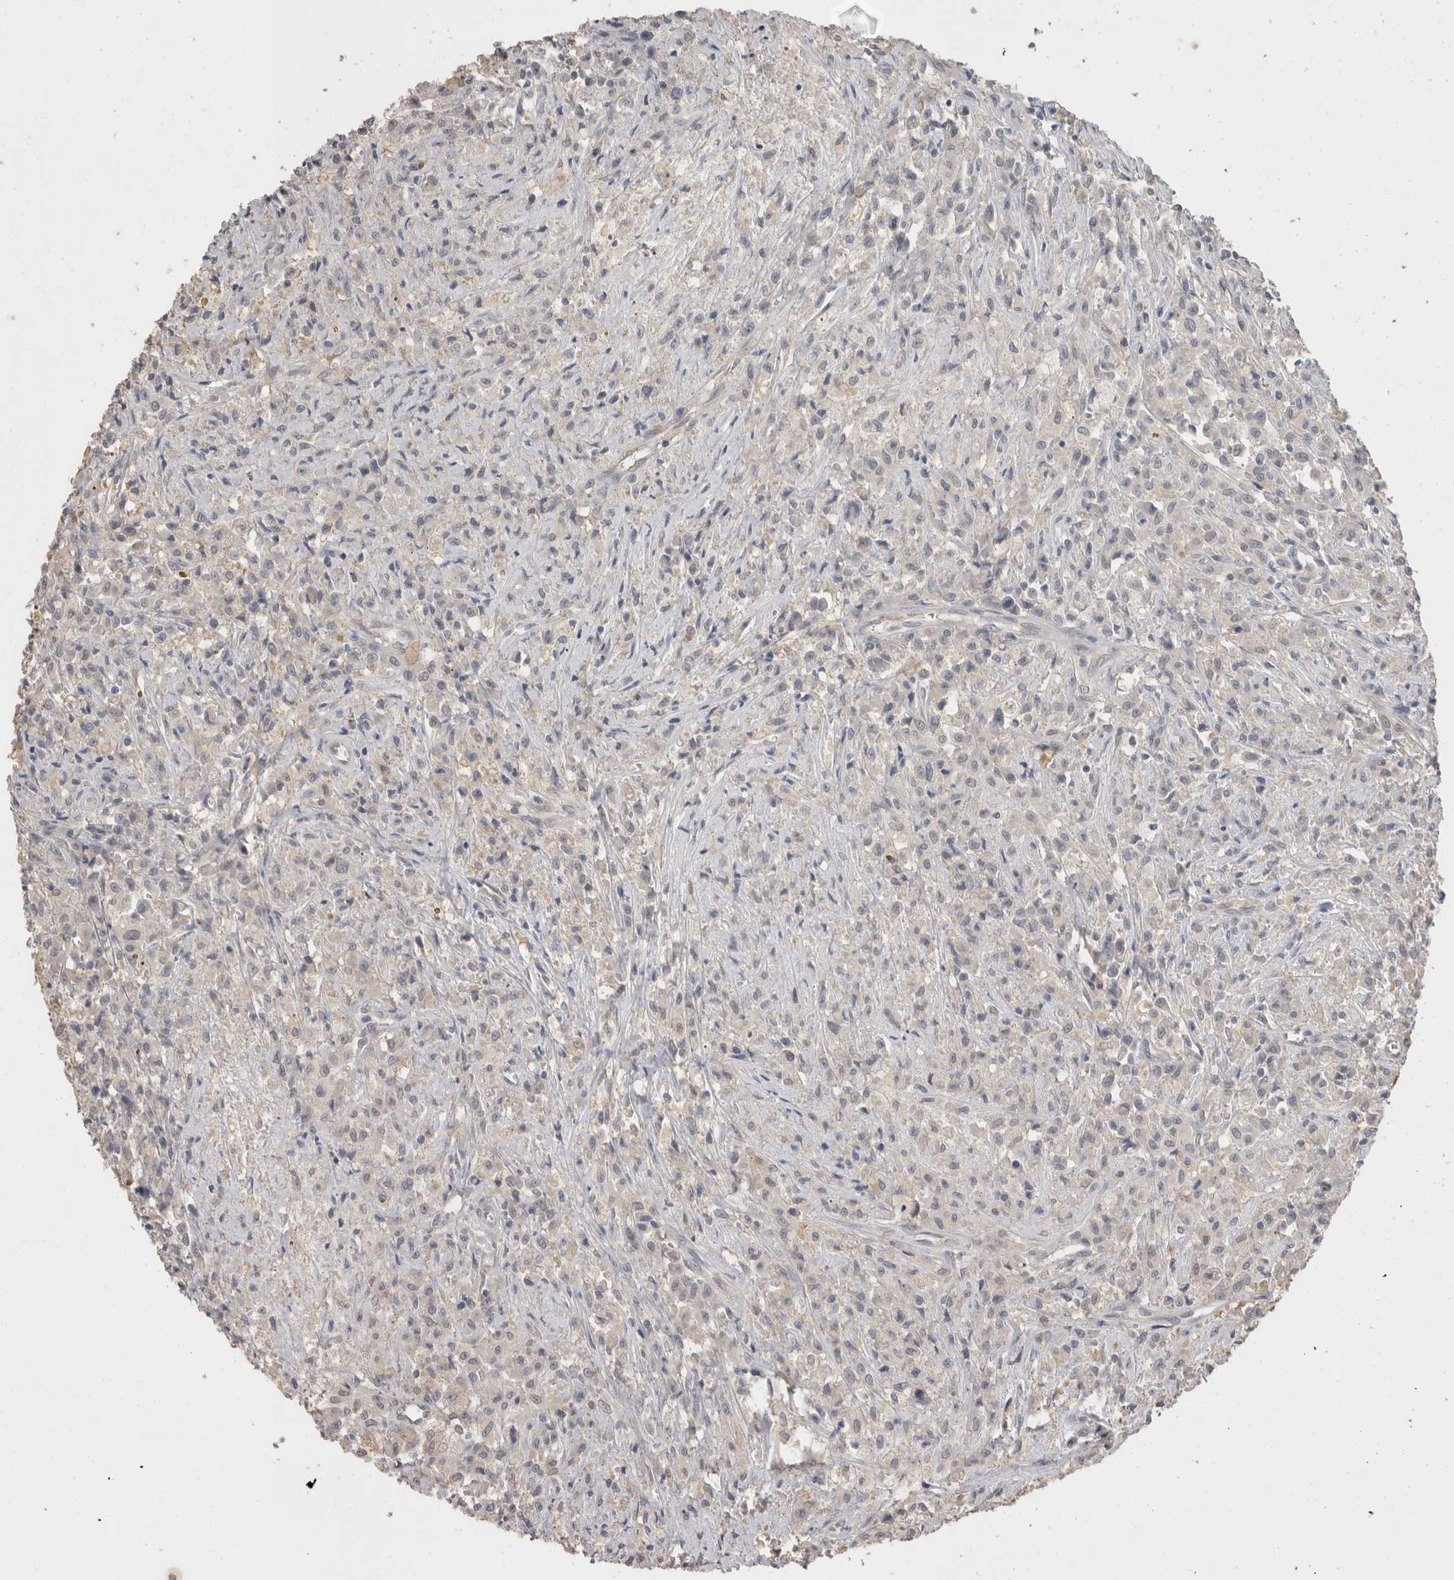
{"staining": {"intensity": "negative", "quantity": "none", "location": "none"}, "tissue": "testis cancer", "cell_type": "Tumor cells", "image_type": "cancer", "snomed": [{"axis": "morphology", "description": "Carcinoma, Embryonal, NOS"}, {"axis": "topography", "description": "Testis"}], "caption": "An image of testis cancer (embryonal carcinoma) stained for a protein reveals no brown staining in tumor cells.", "gene": "FHOD3", "patient": {"sex": "male", "age": 2}}